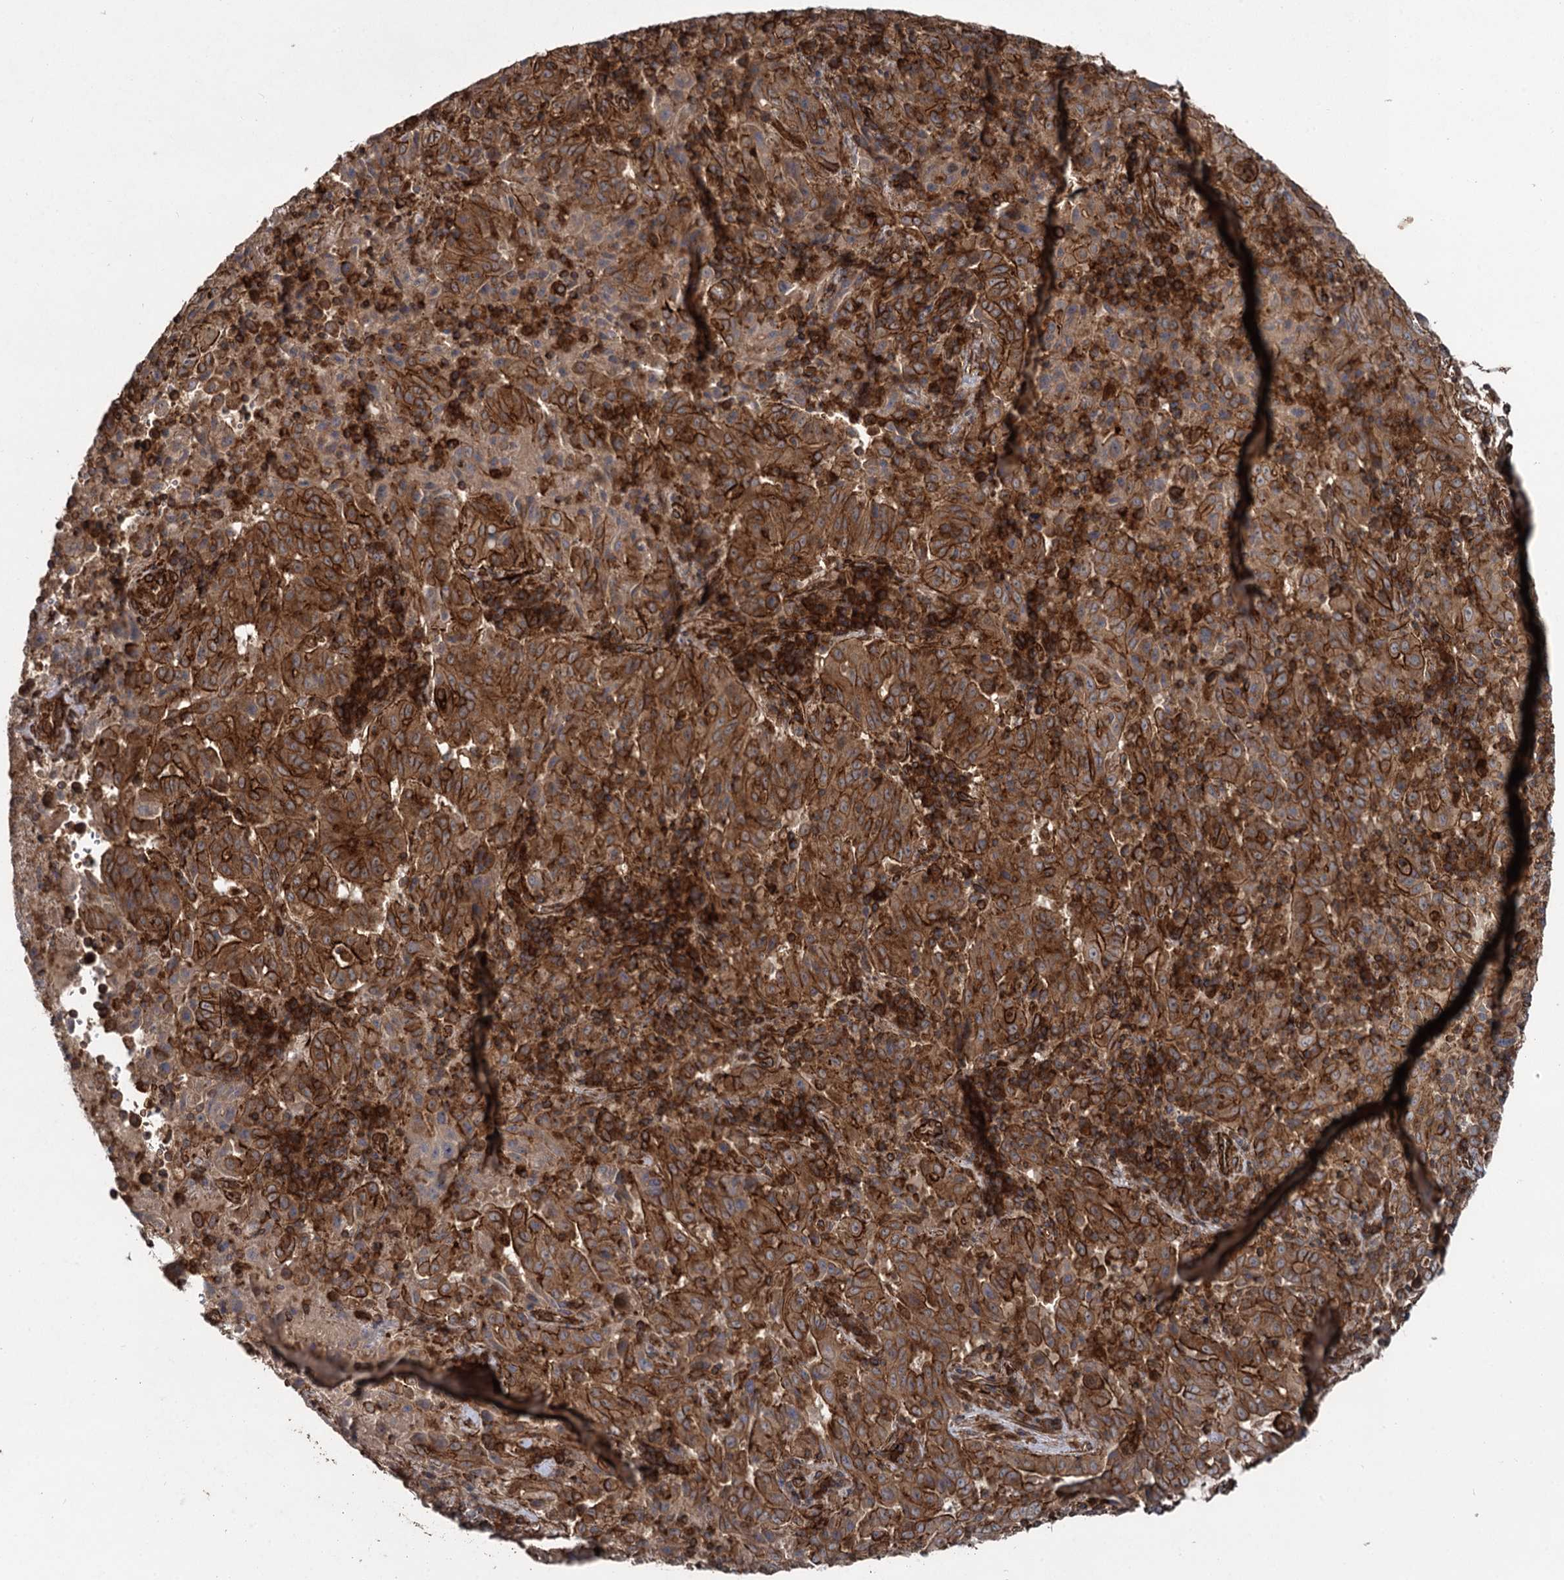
{"staining": {"intensity": "moderate", "quantity": ">75%", "location": "cytoplasmic/membranous"}, "tissue": "pancreatic cancer", "cell_type": "Tumor cells", "image_type": "cancer", "snomed": [{"axis": "morphology", "description": "Adenocarcinoma, NOS"}, {"axis": "topography", "description": "Pancreas"}], "caption": "IHC image of human pancreatic cancer (adenocarcinoma) stained for a protein (brown), which shows medium levels of moderate cytoplasmic/membranous positivity in approximately >75% of tumor cells.", "gene": "SVIP", "patient": {"sex": "male", "age": 63}}